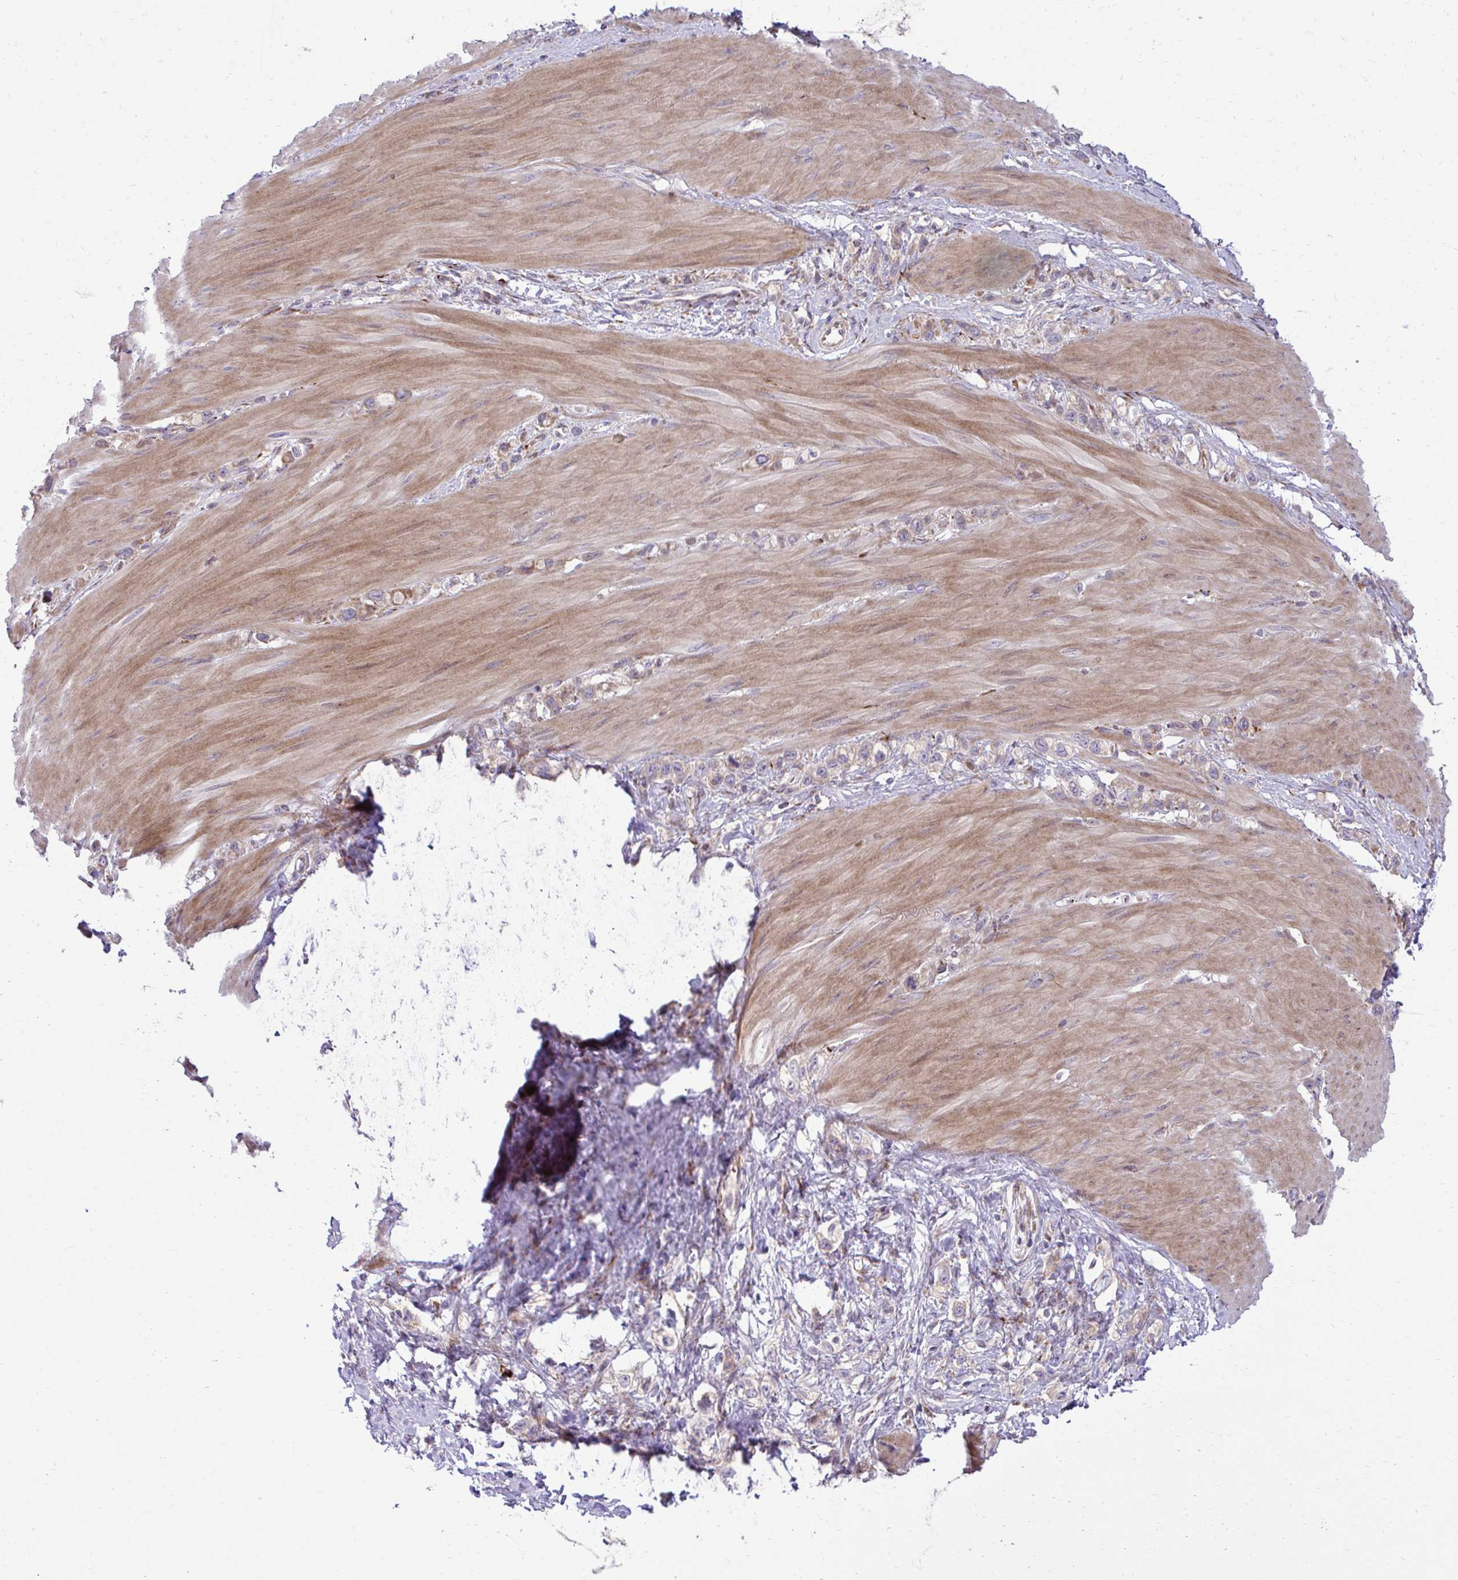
{"staining": {"intensity": "weak", "quantity": "25%-75%", "location": "cytoplasmic/membranous"}, "tissue": "stomach cancer", "cell_type": "Tumor cells", "image_type": "cancer", "snomed": [{"axis": "morphology", "description": "Adenocarcinoma, NOS"}, {"axis": "topography", "description": "Stomach"}], "caption": "The histopathology image reveals immunohistochemical staining of stomach cancer (adenocarcinoma). There is weak cytoplasmic/membranous staining is seen in about 25%-75% of tumor cells.", "gene": "LIMS1", "patient": {"sex": "female", "age": 65}}